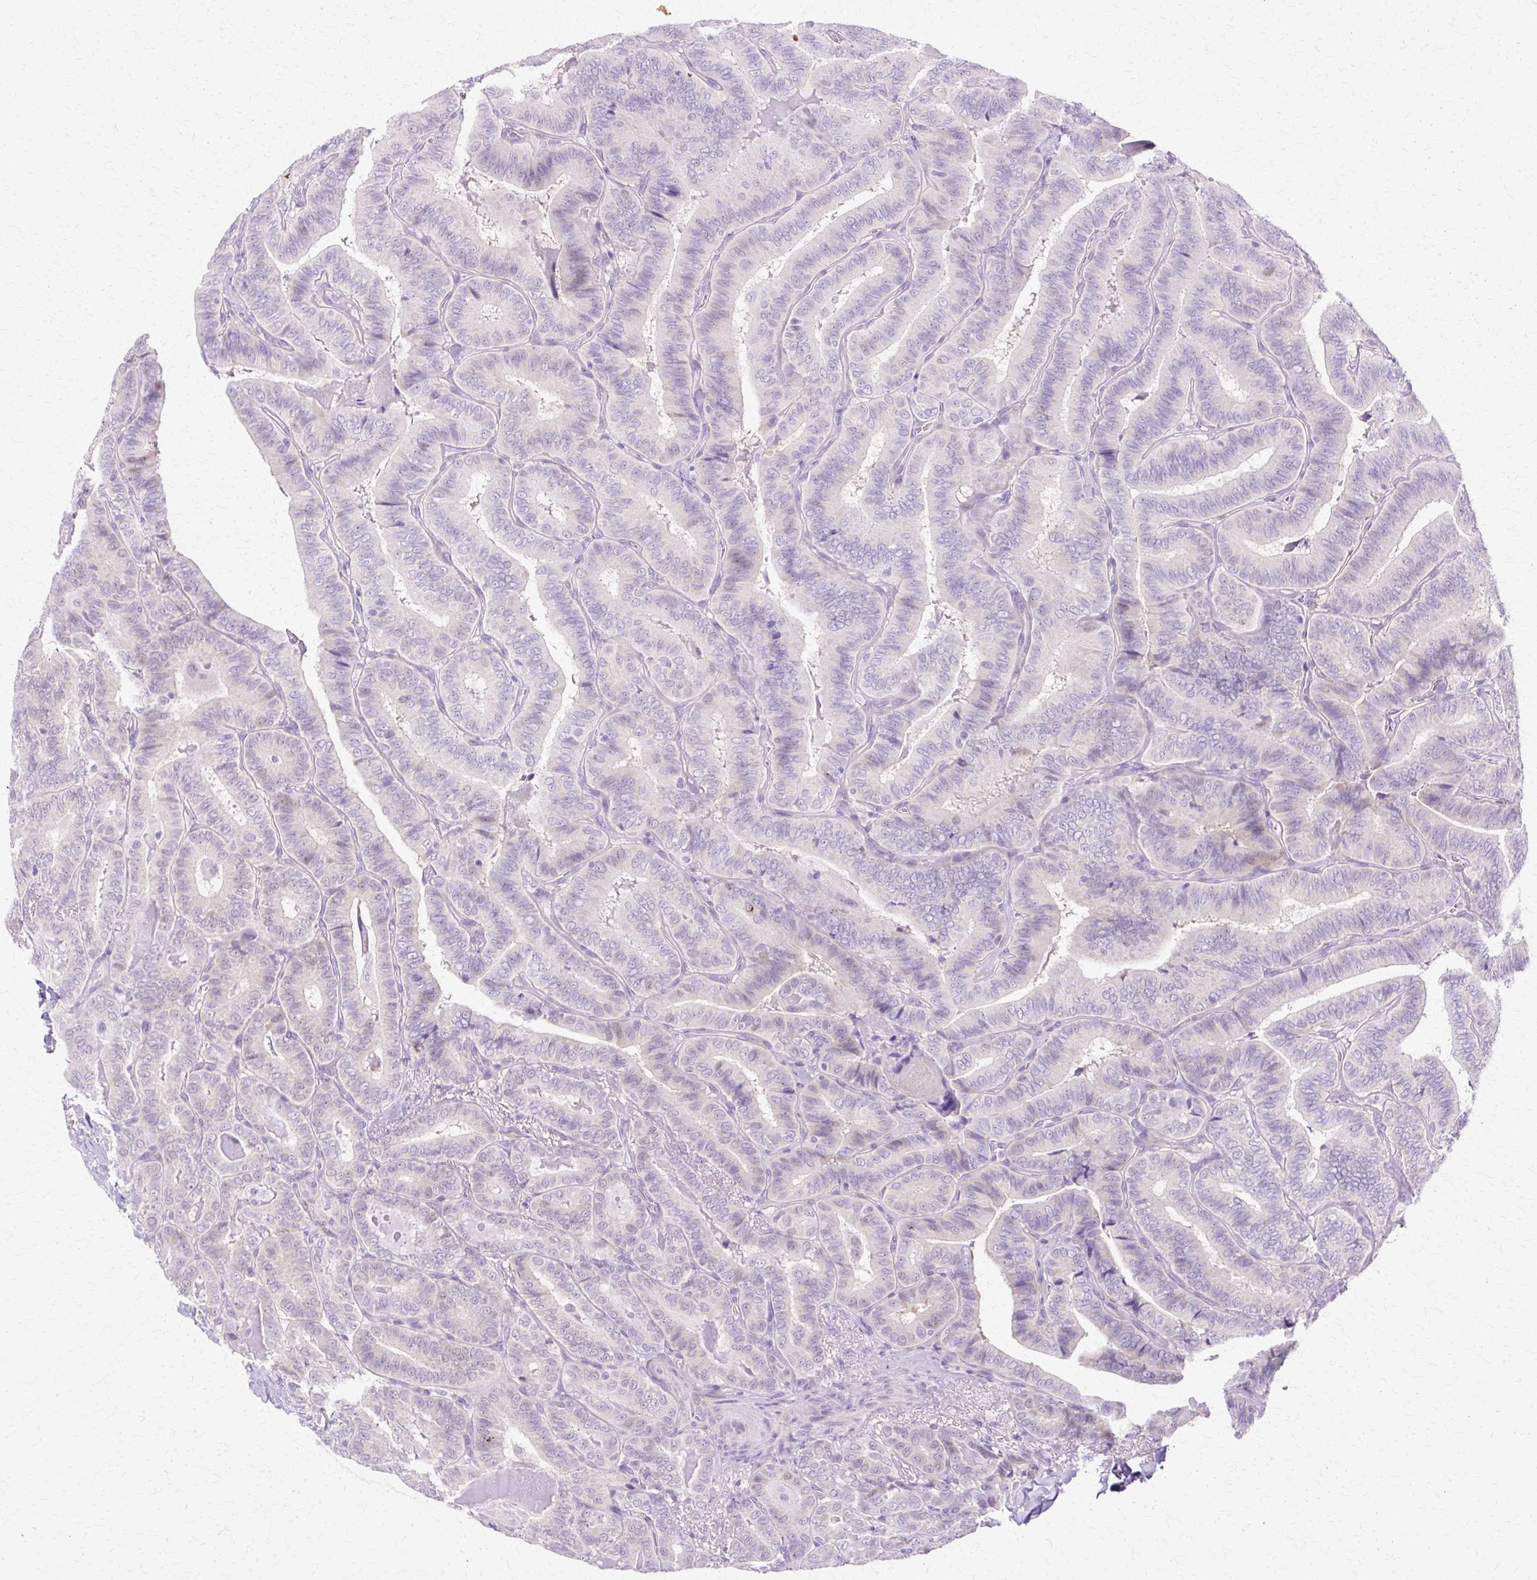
{"staining": {"intensity": "negative", "quantity": "none", "location": "none"}, "tissue": "thyroid cancer", "cell_type": "Tumor cells", "image_type": "cancer", "snomed": [{"axis": "morphology", "description": "Papillary adenocarcinoma, NOS"}, {"axis": "topography", "description": "Thyroid gland"}], "caption": "Tumor cells are negative for protein expression in human thyroid papillary adenocarcinoma.", "gene": "HSPA8", "patient": {"sex": "male", "age": 61}}